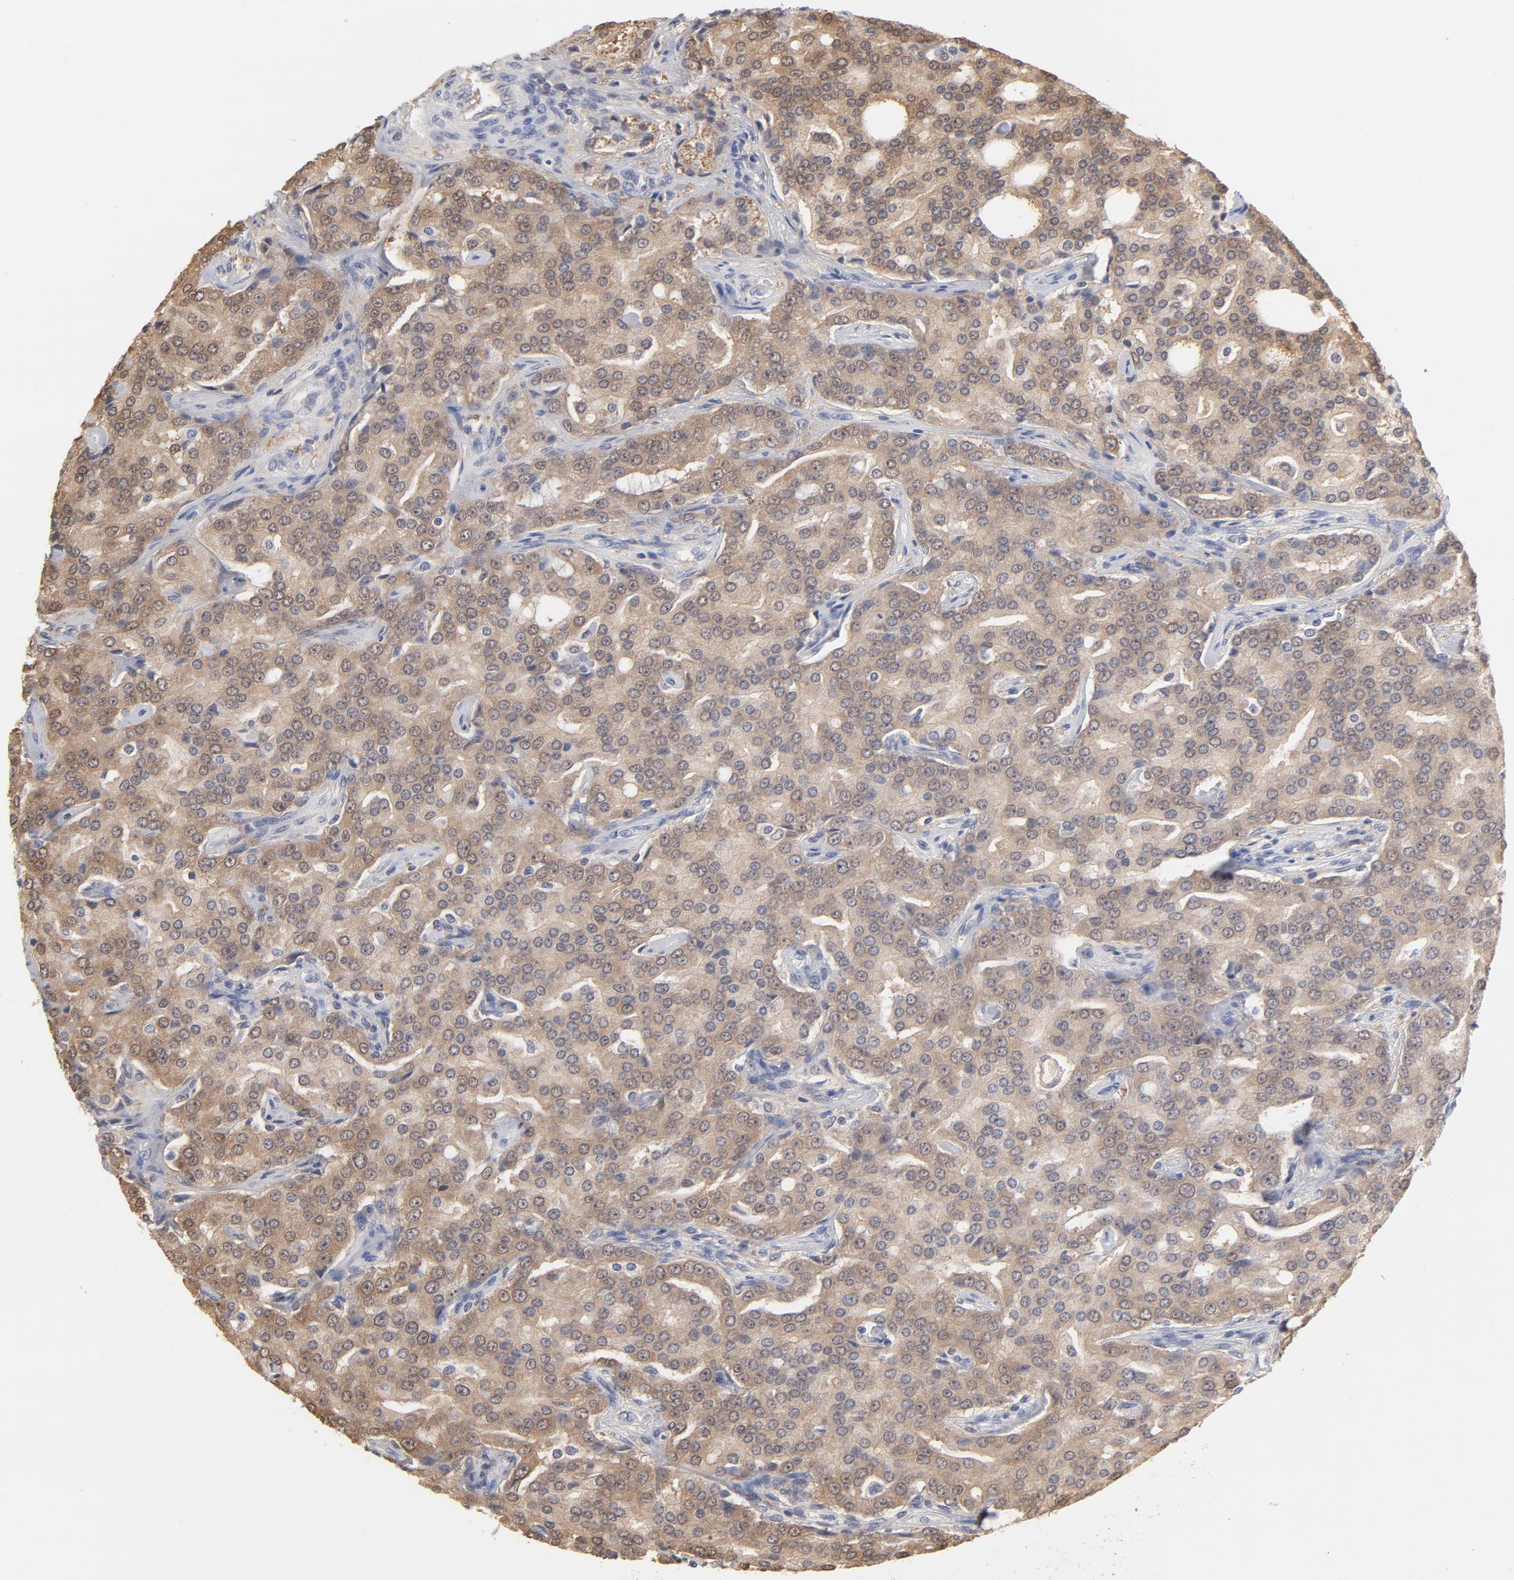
{"staining": {"intensity": "moderate", "quantity": ">75%", "location": "cytoplasmic/membranous"}, "tissue": "prostate cancer", "cell_type": "Tumor cells", "image_type": "cancer", "snomed": [{"axis": "morphology", "description": "Adenocarcinoma, High grade"}, {"axis": "topography", "description": "Prostate"}], "caption": "Prostate cancer (high-grade adenocarcinoma) stained for a protein (brown) reveals moderate cytoplasmic/membranous positive staining in approximately >75% of tumor cells.", "gene": "MIF", "patient": {"sex": "male", "age": 72}}